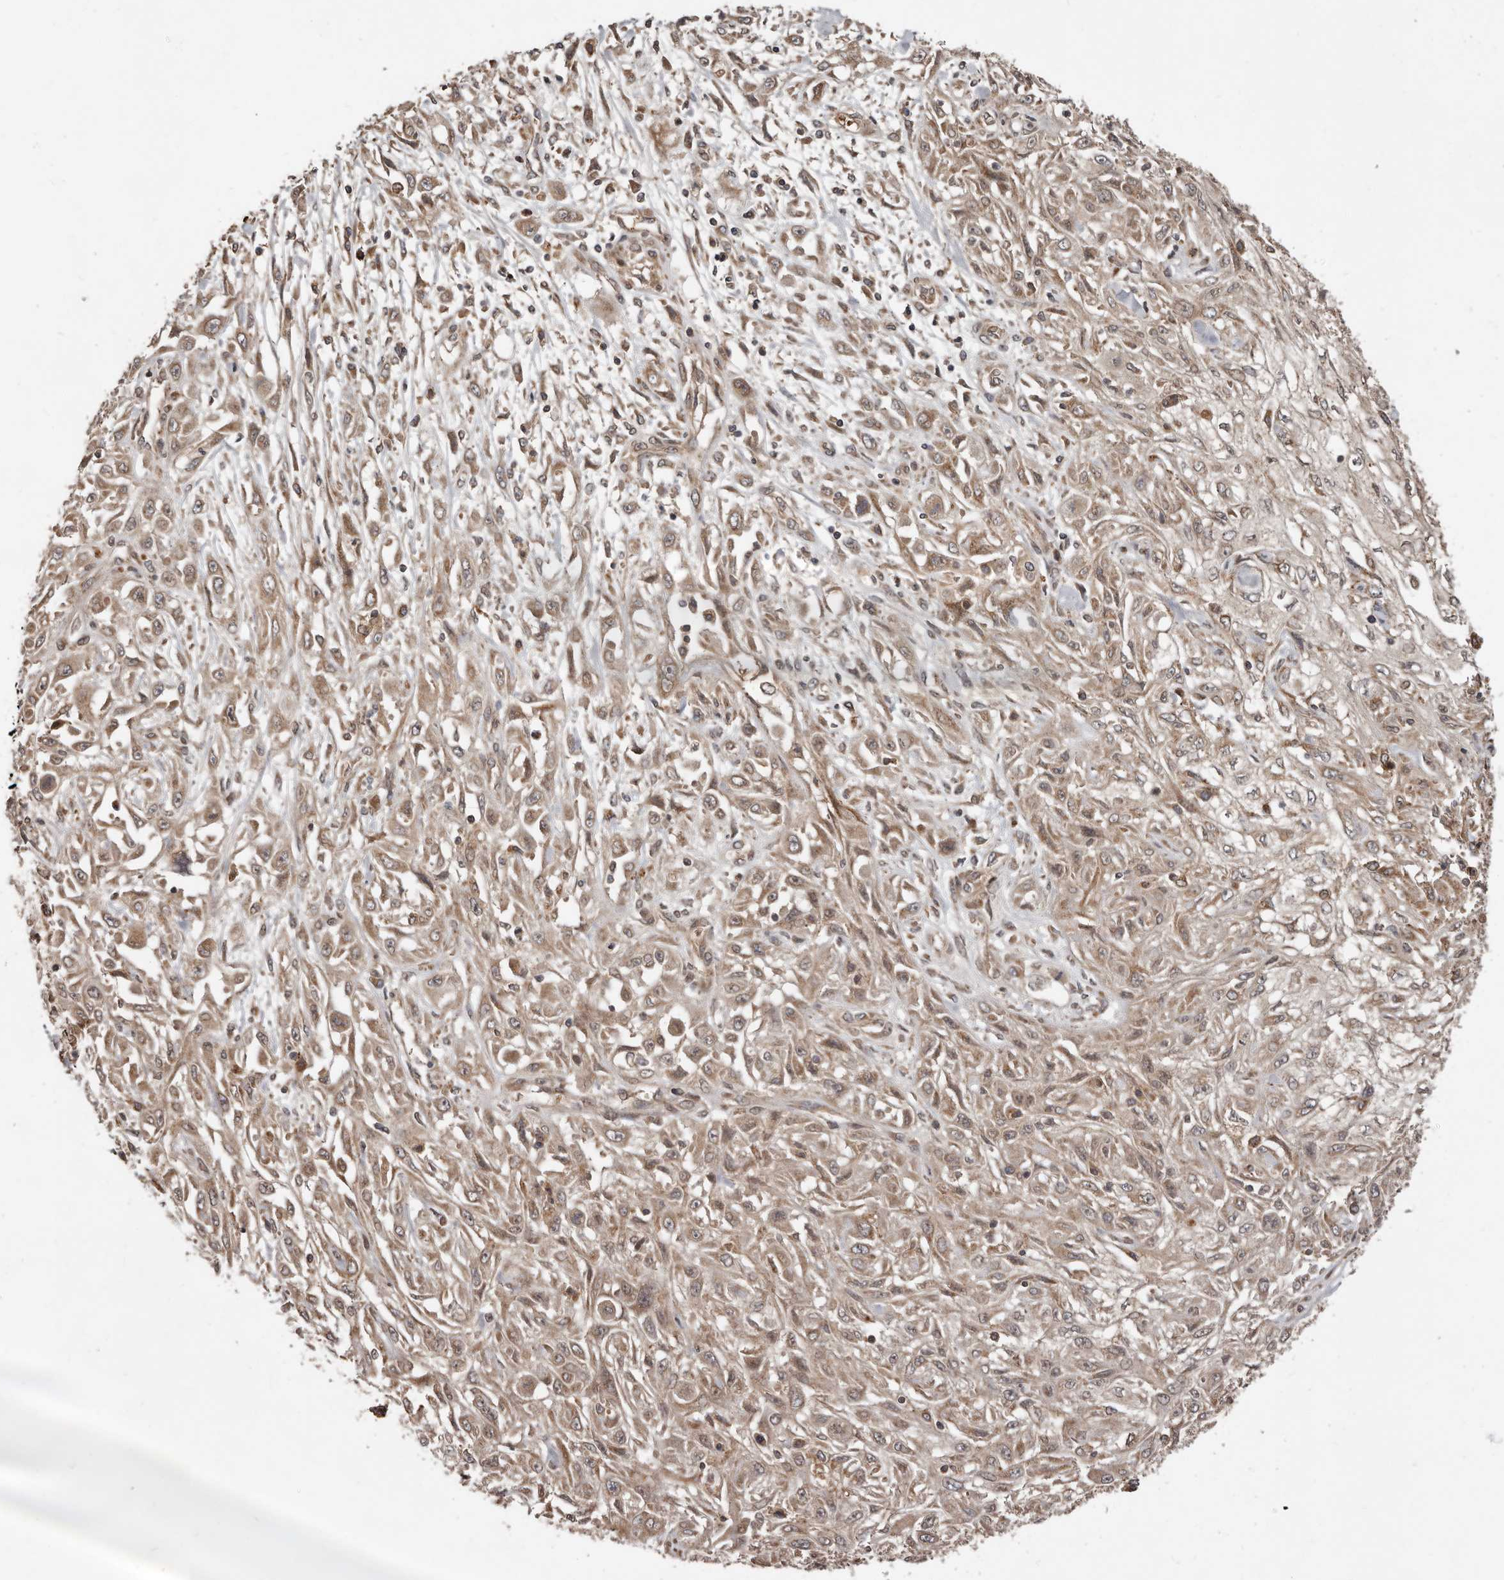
{"staining": {"intensity": "weak", "quantity": ">75%", "location": "cytoplasmic/membranous"}, "tissue": "skin cancer", "cell_type": "Tumor cells", "image_type": "cancer", "snomed": [{"axis": "morphology", "description": "Squamous cell carcinoma, NOS"}, {"axis": "morphology", "description": "Squamous cell carcinoma, metastatic, NOS"}, {"axis": "topography", "description": "Skin"}, {"axis": "topography", "description": "Lymph node"}], "caption": "A high-resolution histopathology image shows IHC staining of squamous cell carcinoma (skin), which exhibits weak cytoplasmic/membranous expression in approximately >75% of tumor cells.", "gene": "STK36", "patient": {"sex": "male", "age": 75}}